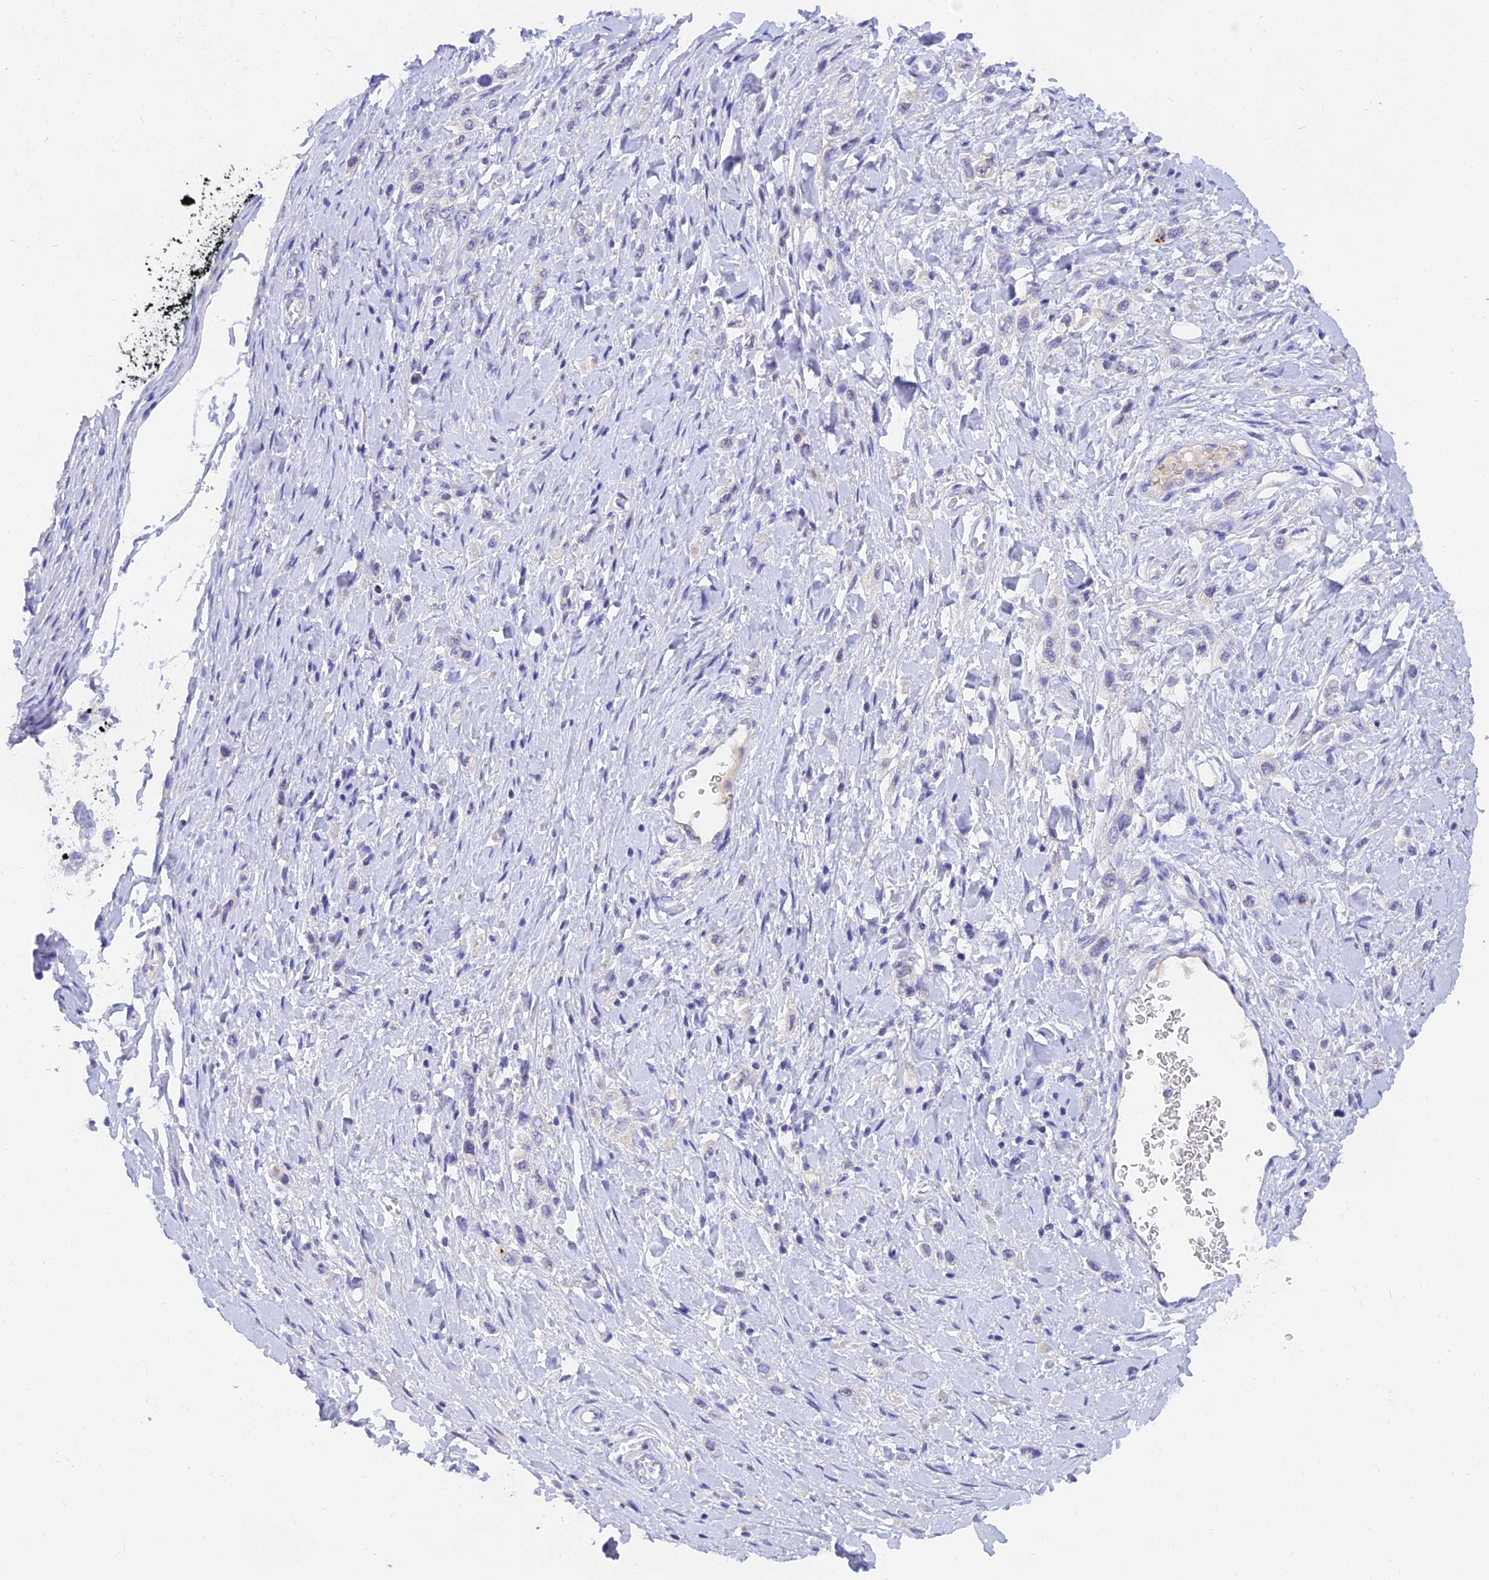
{"staining": {"intensity": "negative", "quantity": "none", "location": "none"}, "tissue": "stomach cancer", "cell_type": "Tumor cells", "image_type": "cancer", "snomed": [{"axis": "morphology", "description": "Adenocarcinoma, NOS"}, {"axis": "topography", "description": "Stomach"}], "caption": "Tumor cells are negative for protein expression in human adenocarcinoma (stomach).", "gene": "TMEM161B", "patient": {"sex": "female", "age": 65}}